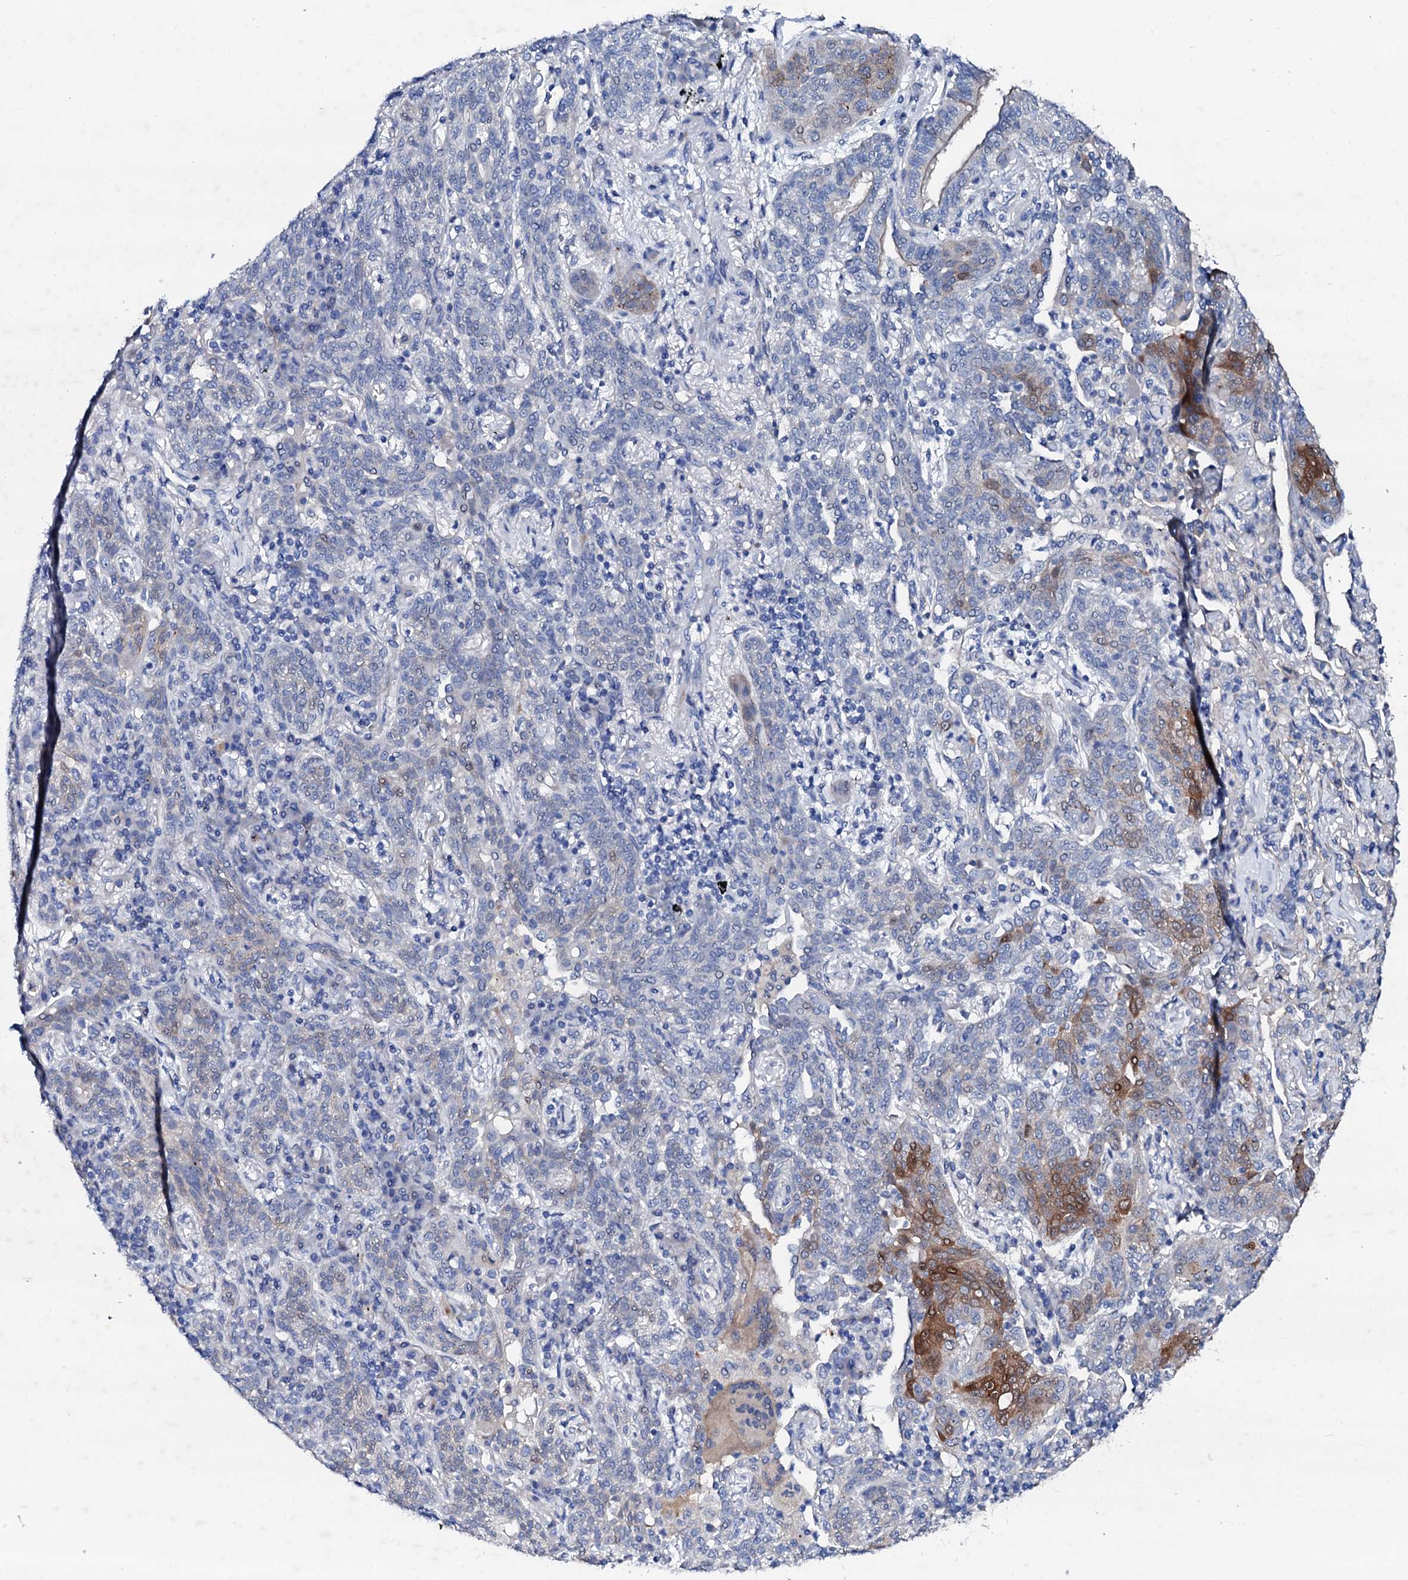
{"staining": {"intensity": "moderate", "quantity": "<25%", "location": "cytoplasmic/membranous"}, "tissue": "lung cancer", "cell_type": "Tumor cells", "image_type": "cancer", "snomed": [{"axis": "morphology", "description": "Squamous cell carcinoma, NOS"}, {"axis": "topography", "description": "Lung"}], "caption": "Human lung cancer (squamous cell carcinoma) stained with a protein marker reveals moderate staining in tumor cells.", "gene": "TRDN", "patient": {"sex": "female", "age": 70}}